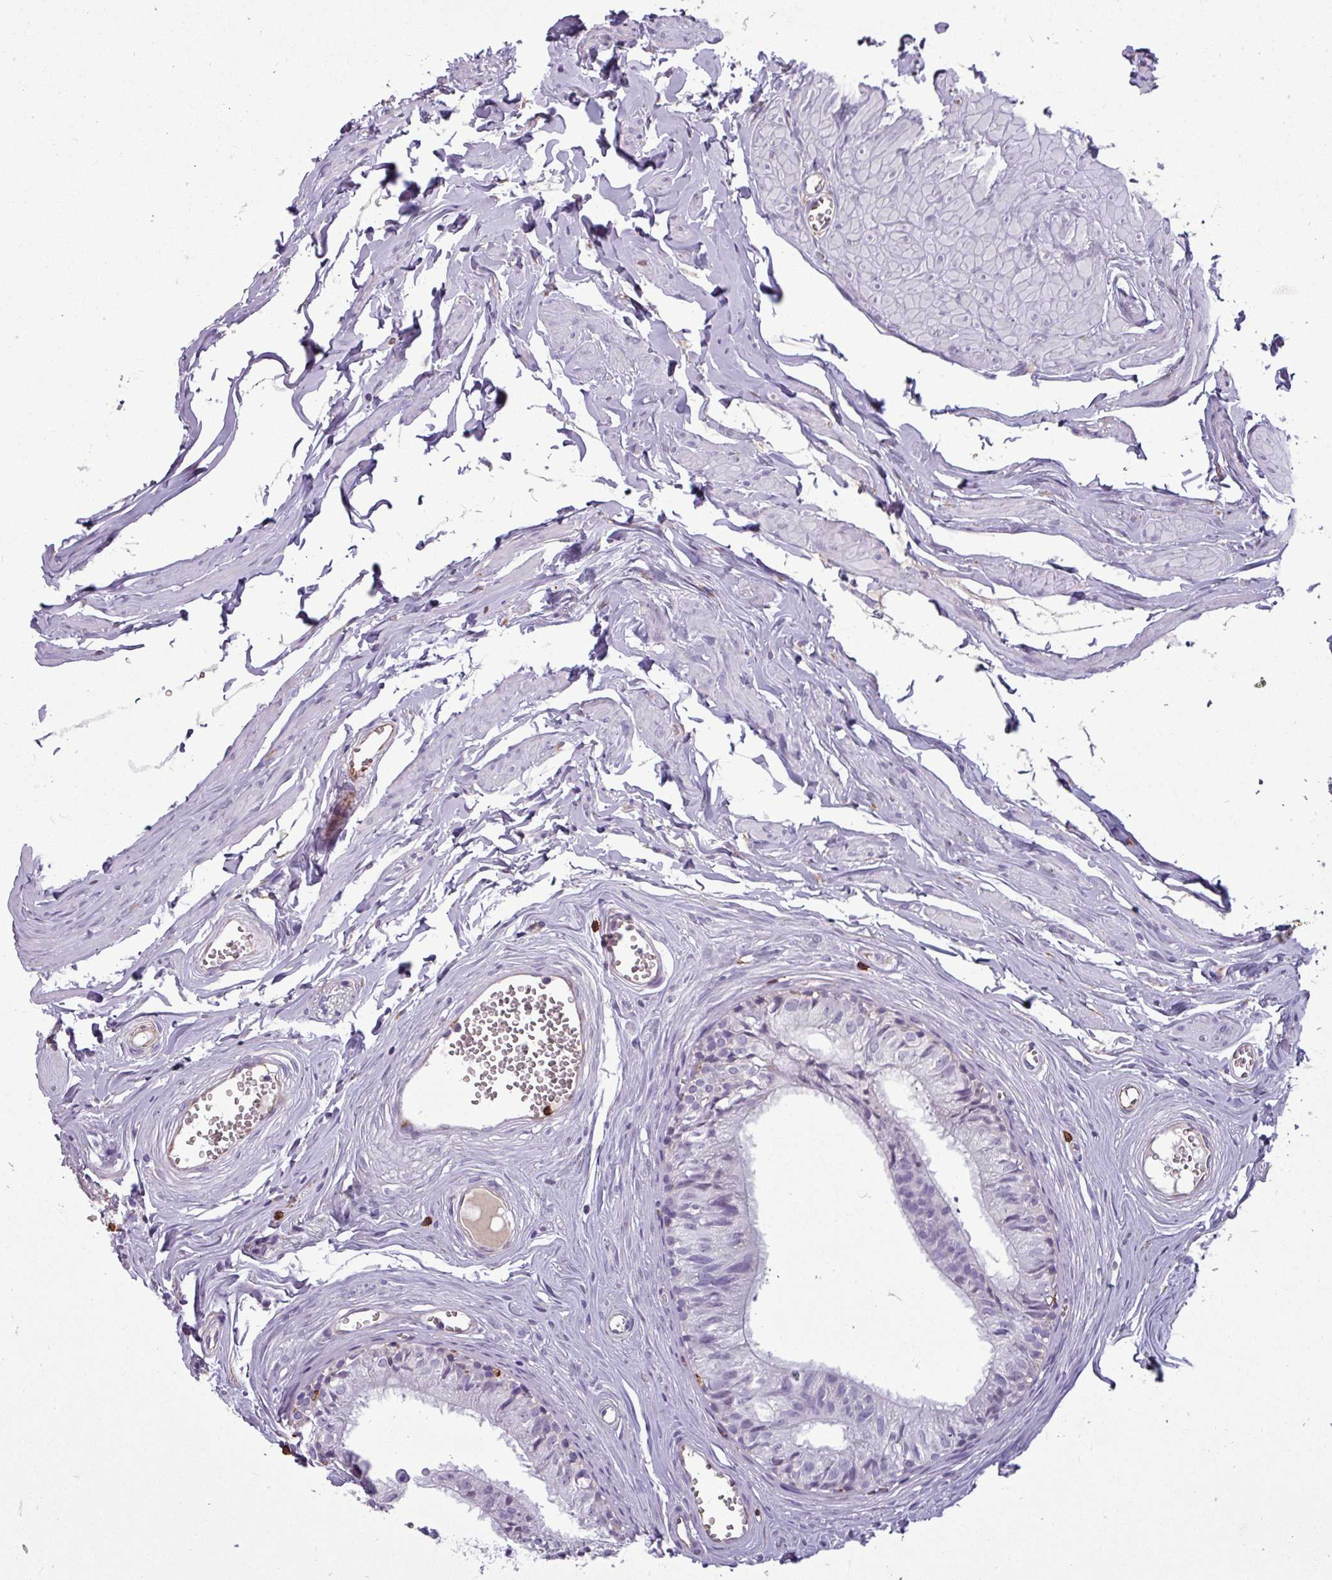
{"staining": {"intensity": "moderate", "quantity": "<25%", "location": "cytoplasmic/membranous"}, "tissue": "epididymis", "cell_type": "Glandular cells", "image_type": "normal", "snomed": [{"axis": "morphology", "description": "Normal tissue, NOS"}, {"axis": "topography", "description": "Epididymis"}], "caption": "Immunohistochemistry (IHC) staining of unremarkable epididymis, which shows low levels of moderate cytoplasmic/membranous positivity in about <25% of glandular cells indicating moderate cytoplasmic/membranous protein staining. The staining was performed using DAB (brown) for protein detection and nuclei were counterstained in hematoxylin (blue).", "gene": "CD8A", "patient": {"sex": "male", "age": 36}}